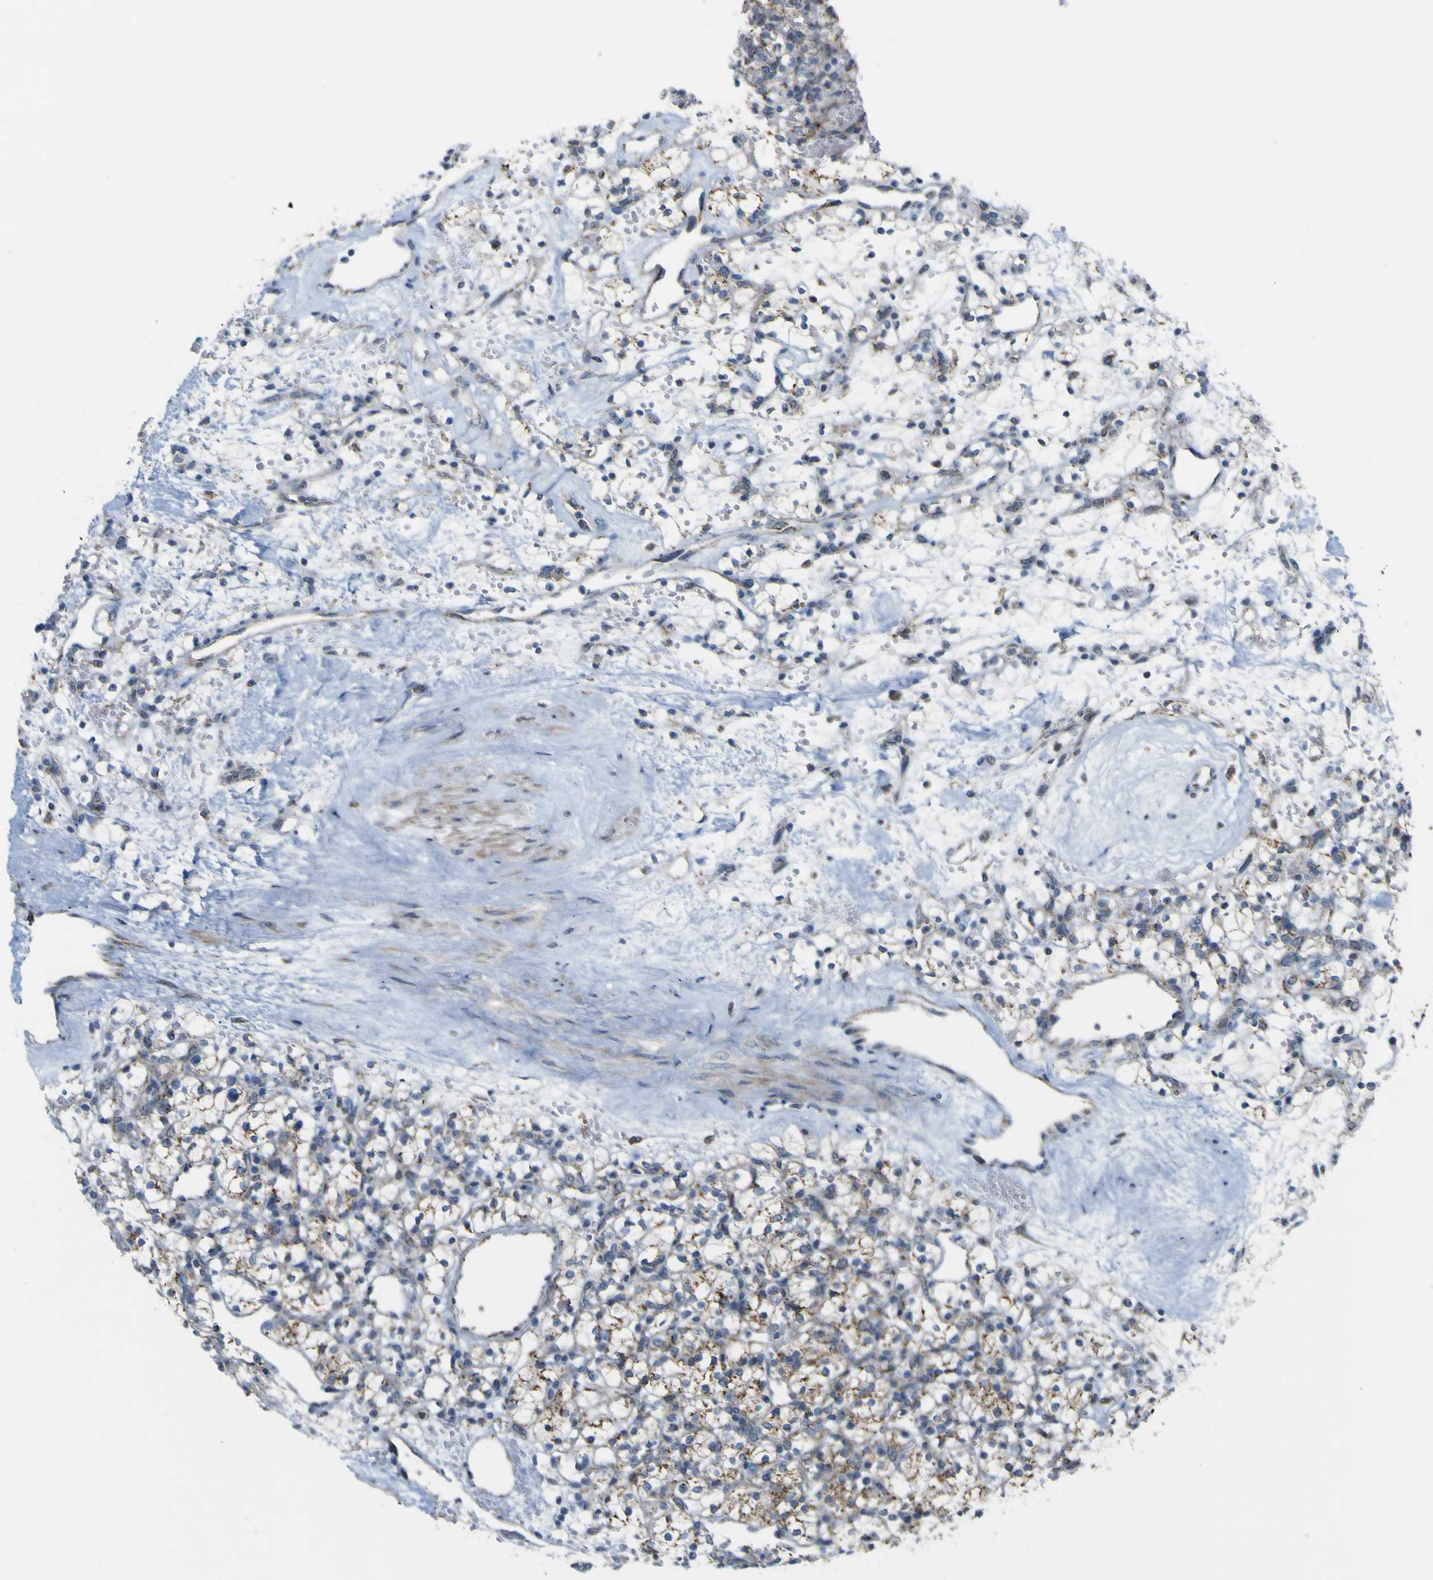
{"staining": {"intensity": "weak", "quantity": "25%-75%", "location": "cytoplasmic/membranous"}, "tissue": "renal cancer", "cell_type": "Tumor cells", "image_type": "cancer", "snomed": [{"axis": "morphology", "description": "Adenocarcinoma, NOS"}, {"axis": "topography", "description": "Kidney"}], "caption": "High-power microscopy captured an immunohistochemistry (IHC) micrograph of renal cancer, revealing weak cytoplasmic/membranous expression in about 25%-75% of tumor cells. (Brightfield microscopy of DAB IHC at high magnification).", "gene": "ACBD5", "patient": {"sex": "female", "age": 60}}